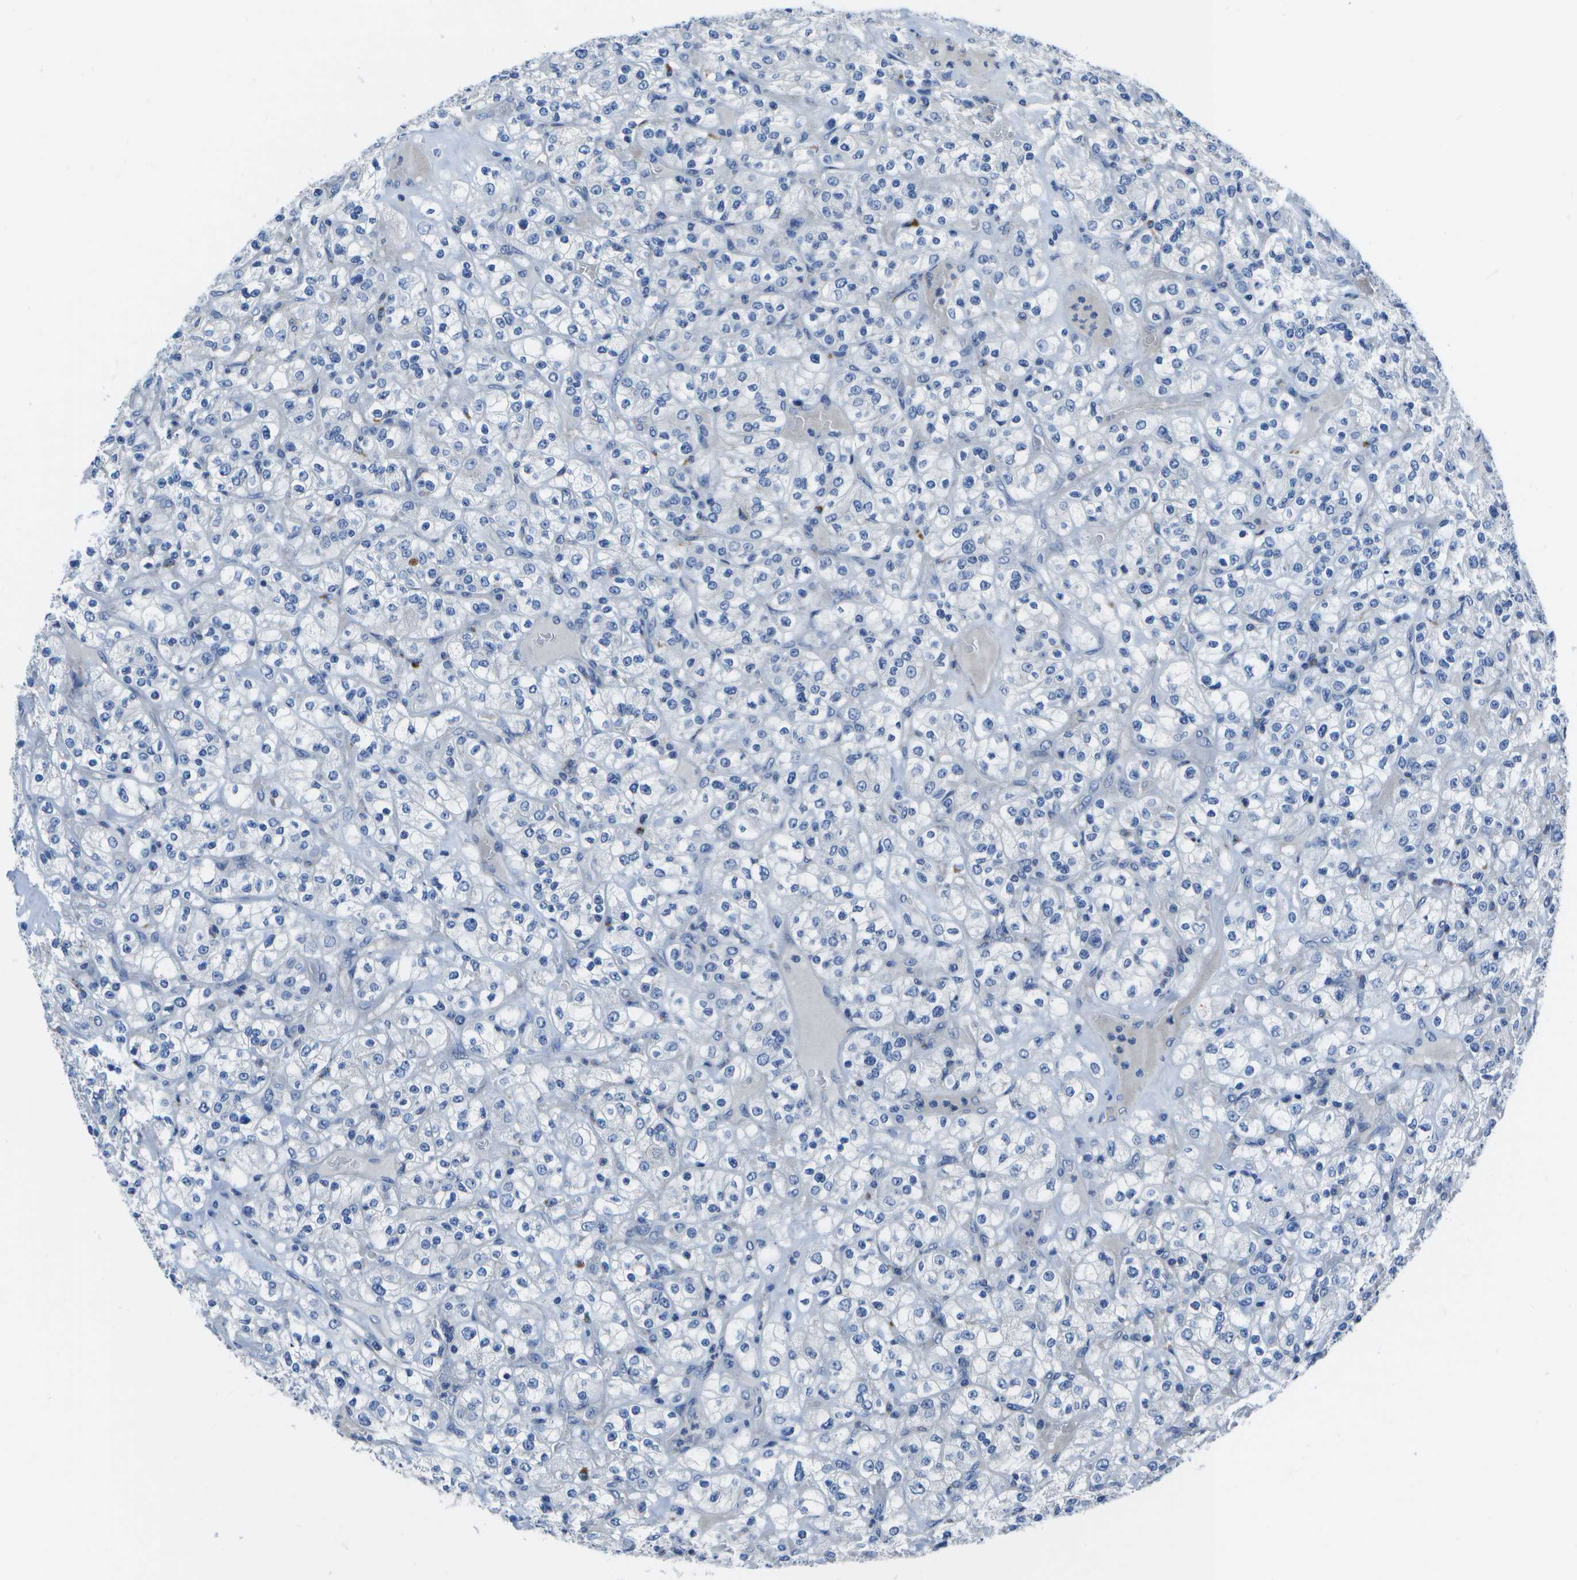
{"staining": {"intensity": "negative", "quantity": "none", "location": "none"}, "tissue": "renal cancer", "cell_type": "Tumor cells", "image_type": "cancer", "snomed": [{"axis": "morphology", "description": "Normal tissue, NOS"}, {"axis": "morphology", "description": "Adenocarcinoma, NOS"}, {"axis": "topography", "description": "Kidney"}], "caption": "High magnification brightfield microscopy of adenocarcinoma (renal) stained with DAB (brown) and counterstained with hematoxylin (blue): tumor cells show no significant expression.", "gene": "DCT", "patient": {"sex": "female", "age": 72}}